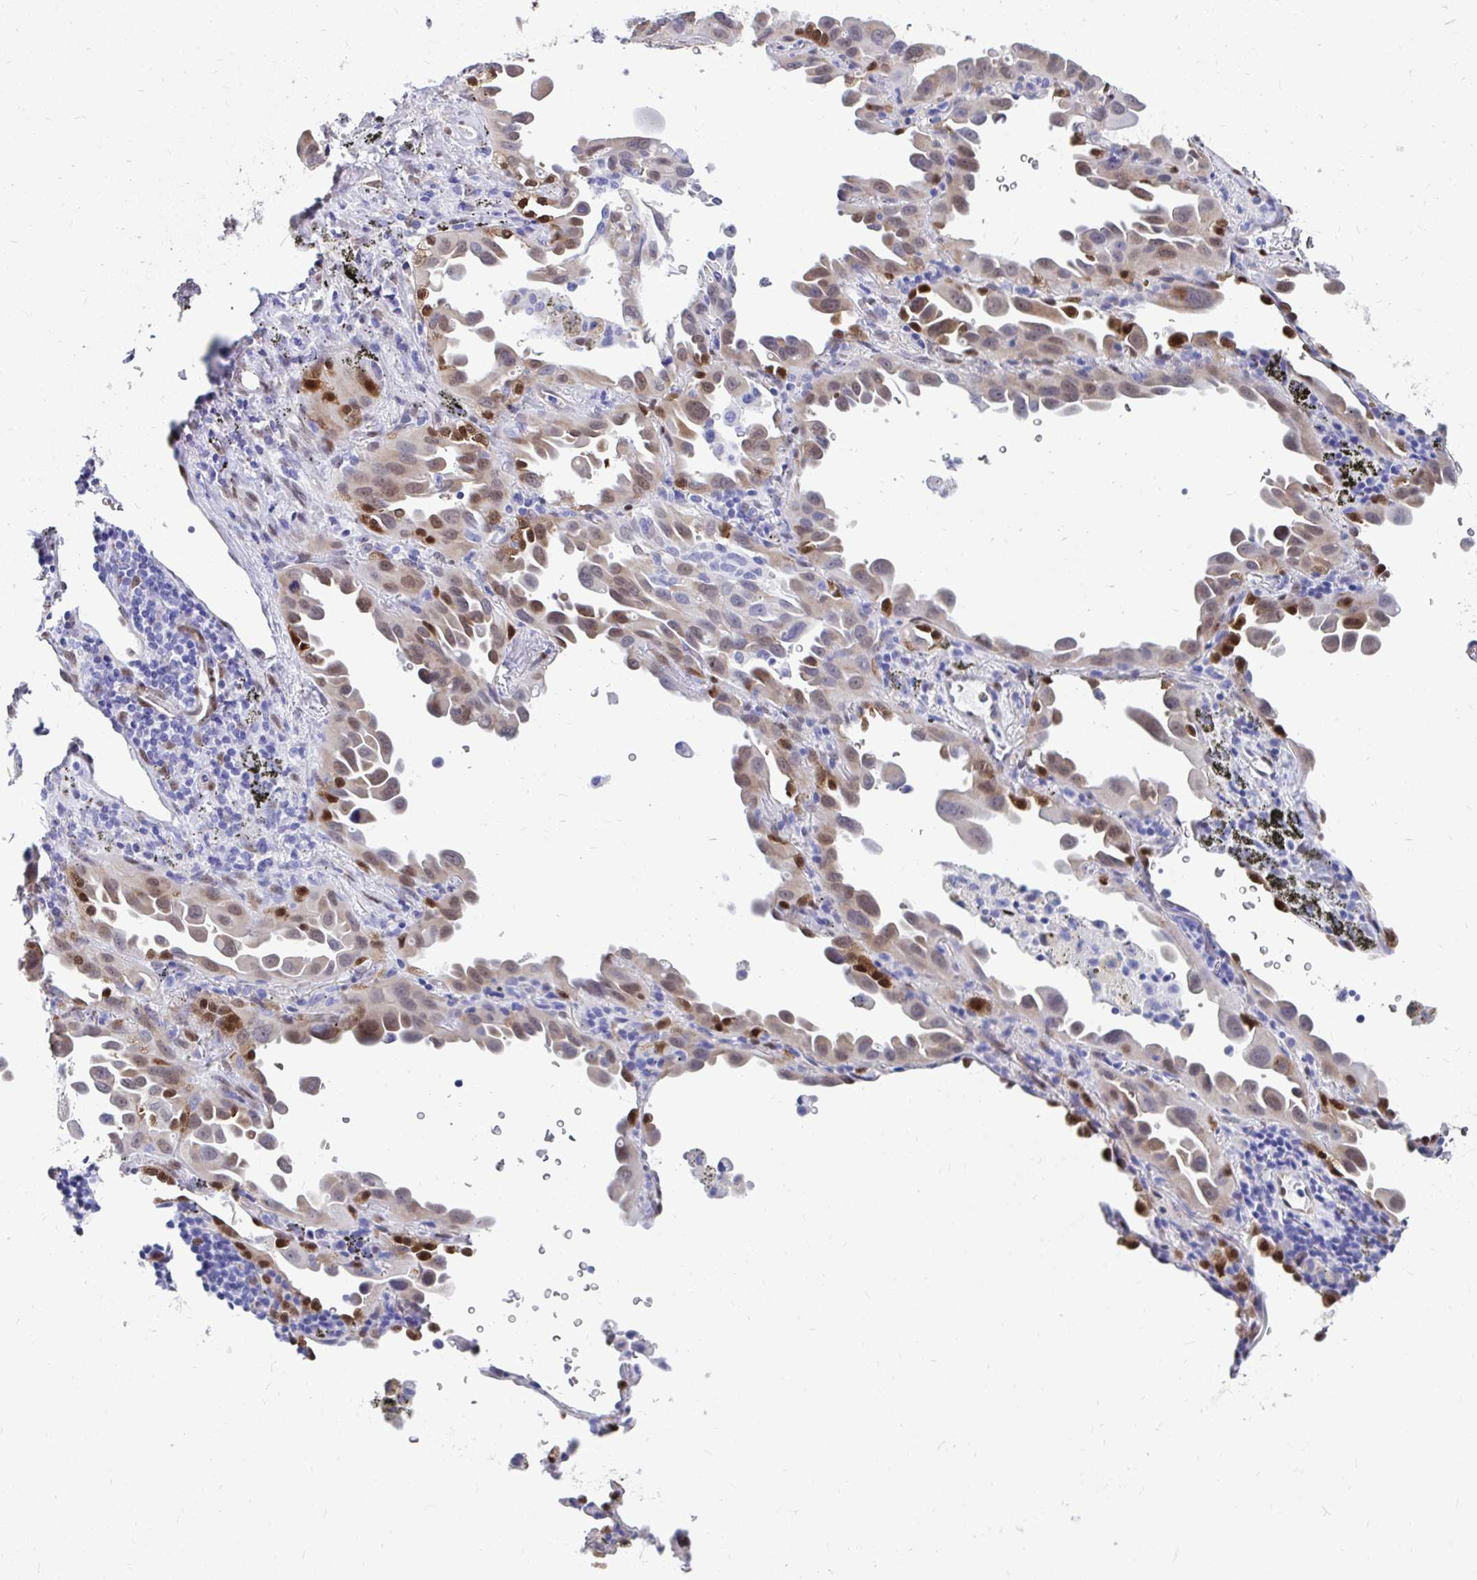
{"staining": {"intensity": "moderate", "quantity": "25%-75%", "location": "nuclear"}, "tissue": "lung cancer", "cell_type": "Tumor cells", "image_type": "cancer", "snomed": [{"axis": "morphology", "description": "Adenocarcinoma, NOS"}, {"axis": "topography", "description": "Lung"}], "caption": "Brown immunohistochemical staining in human adenocarcinoma (lung) exhibits moderate nuclear staining in approximately 25%-75% of tumor cells.", "gene": "RBPMS", "patient": {"sex": "male", "age": 68}}